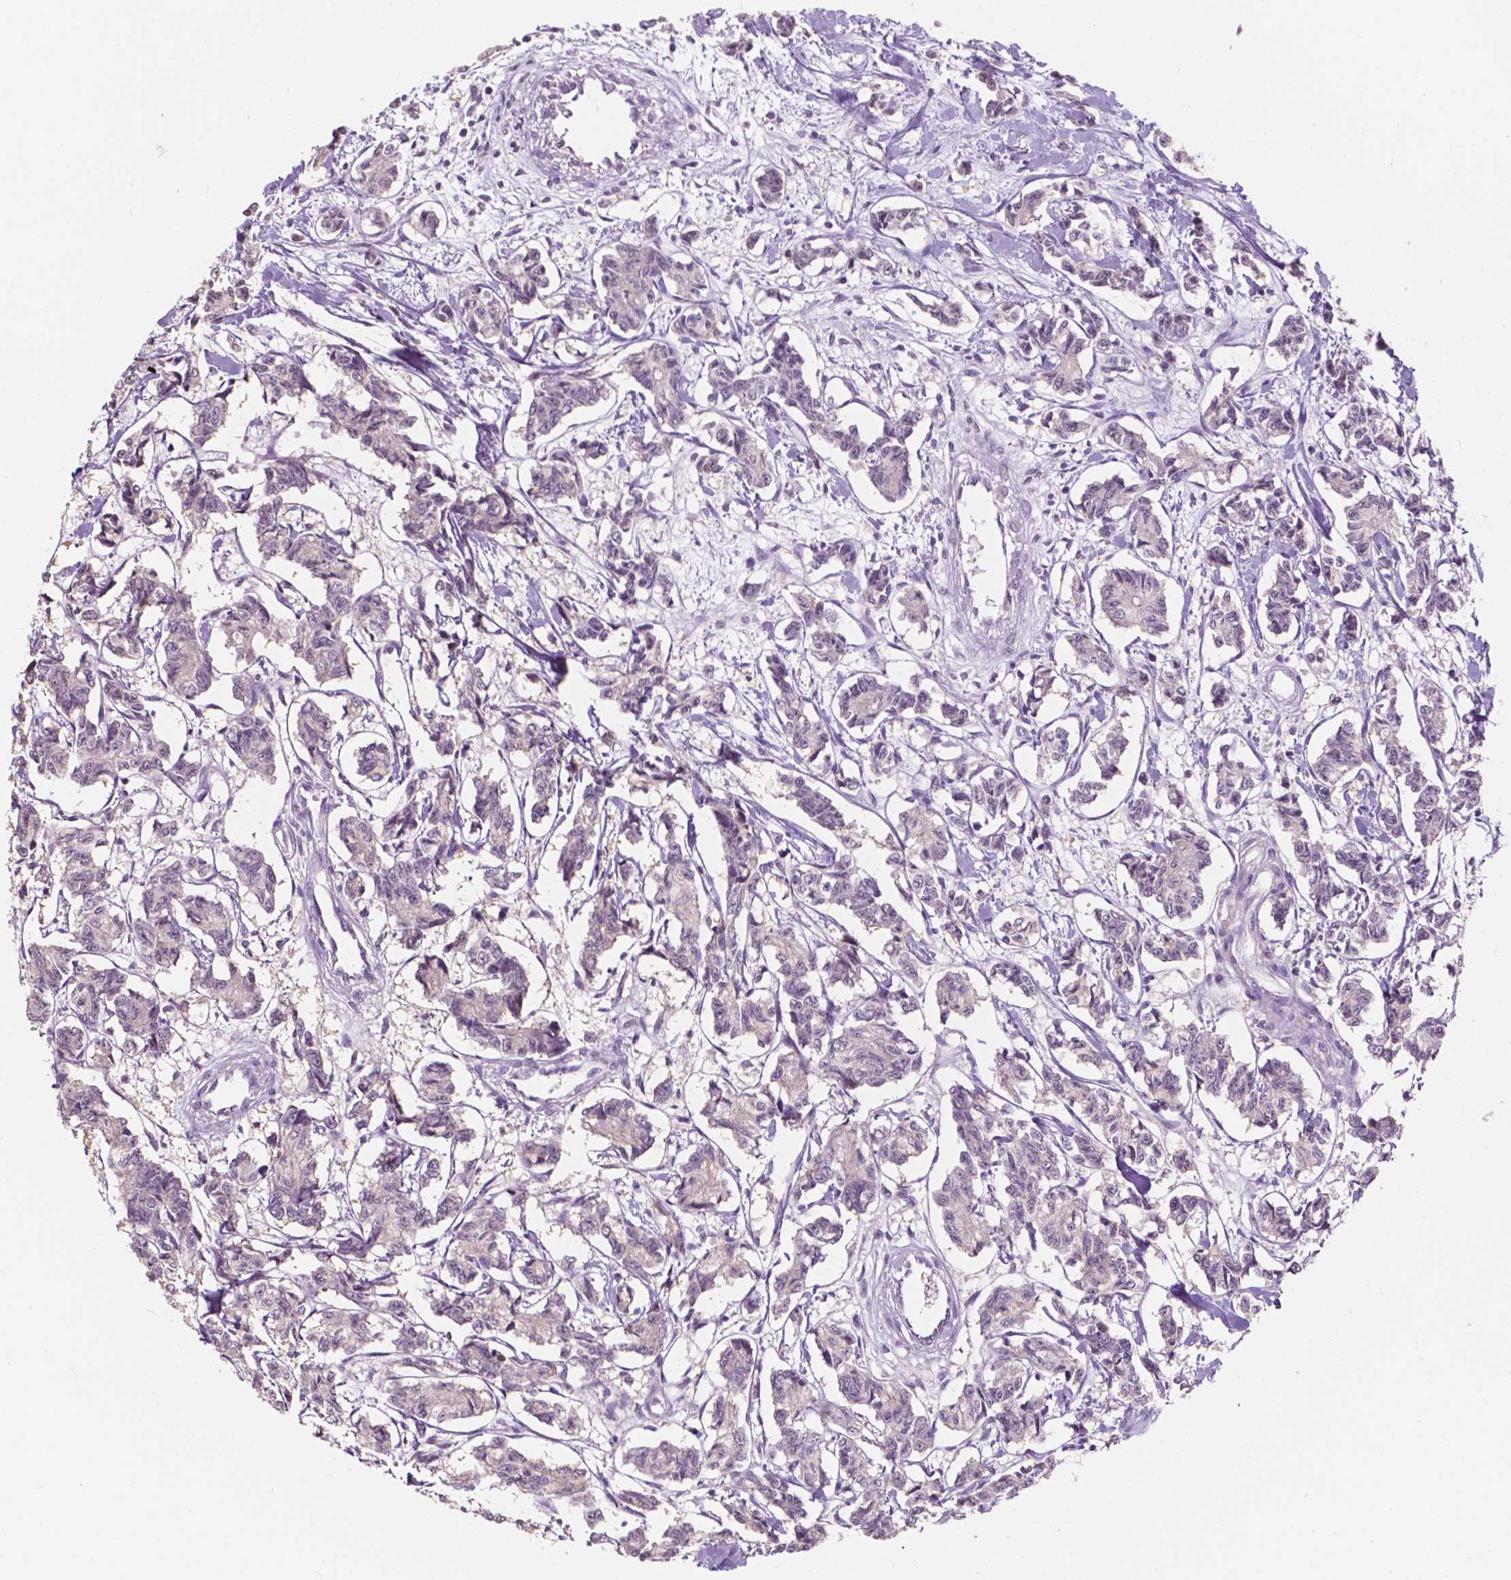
{"staining": {"intensity": "negative", "quantity": "none", "location": "none"}, "tissue": "carcinoid", "cell_type": "Tumor cells", "image_type": "cancer", "snomed": [{"axis": "morphology", "description": "Carcinoid, malignant, NOS"}, {"axis": "topography", "description": "Kidney"}], "caption": "This is an immunohistochemistry (IHC) photomicrograph of malignant carcinoid. There is no staining in tumor cells.", "gene": "TM6SF2", "patient": {"sex": "female", "age": 41}}